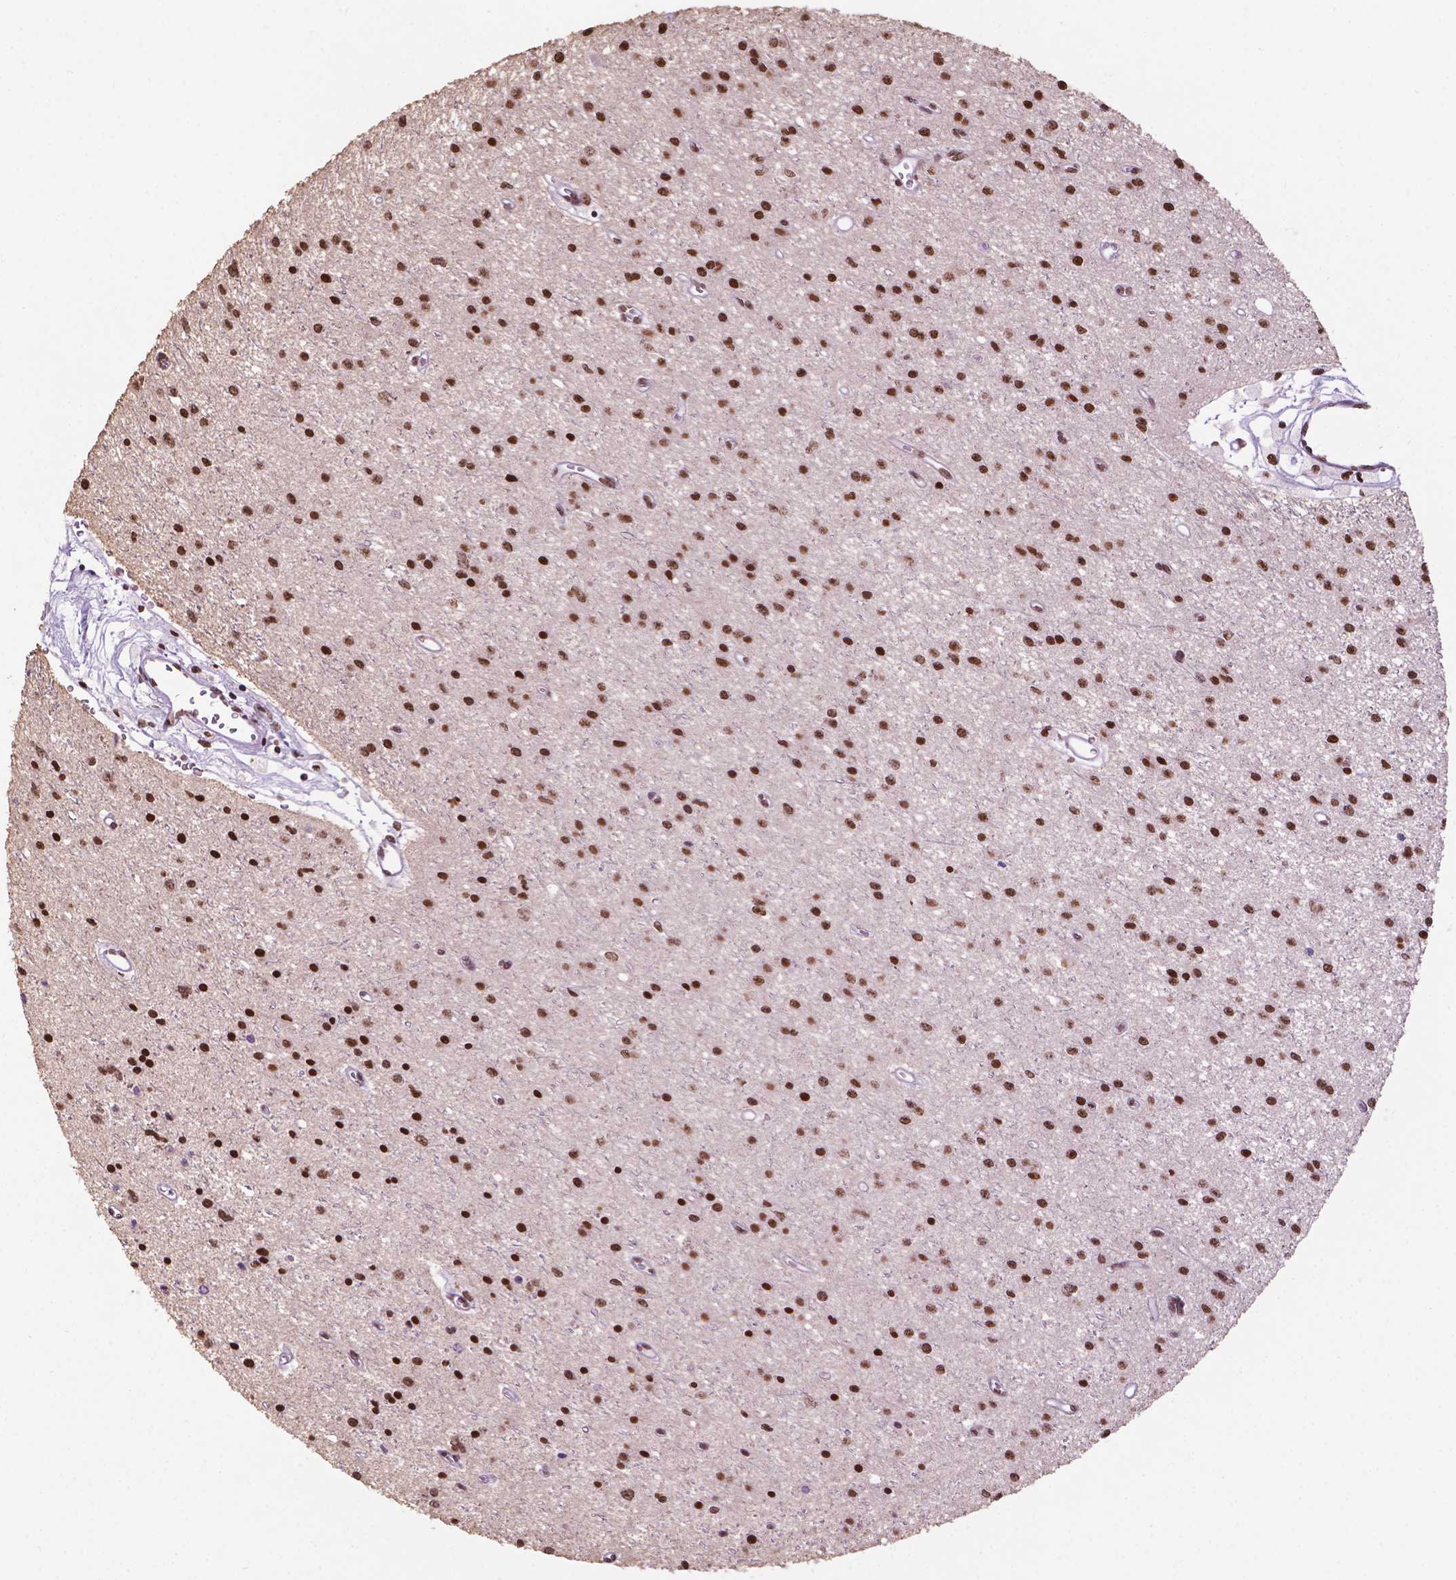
{"staining": {"intensity": "strong", "quantity": ">75%", "location": "nuclear"}, "tissue": "glioma", "cell_type": "Tumor cells", "image_type": "cancer", "snomed": [{"axis": "morphology", "description": "Glioma, malignant, Low grade"}, {"axis": "topography", "description": "Brain"}], "caption": "This micrograph exhibits IHC staining of malignant low-grade glioma, with high strong nuclear staining in approximately >75% of tumor cells.", "gene": "COL23A1", "patient": {"sex": "female", "age": 45}}